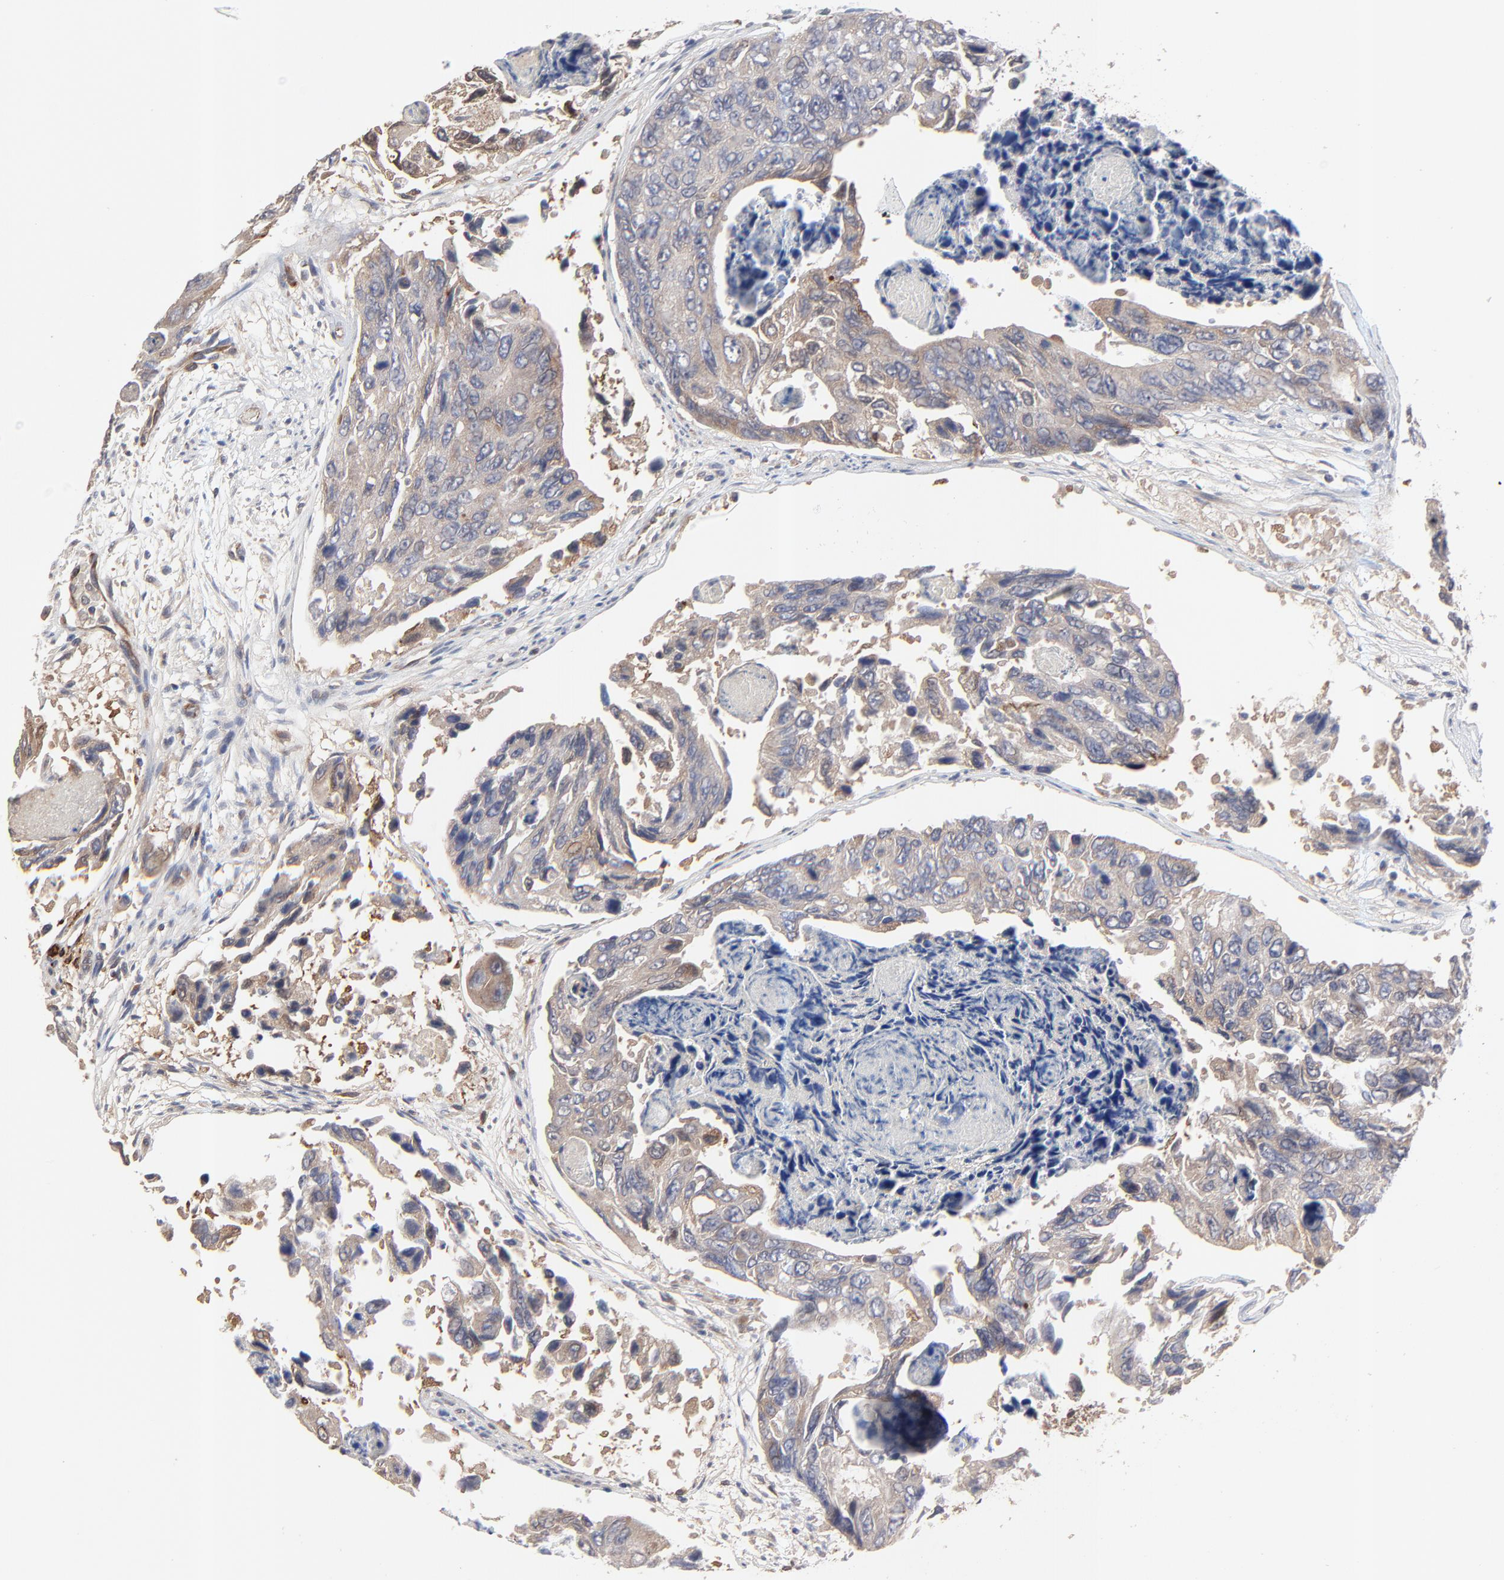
{"staining": {"intensity": "moderate", "quantity": ">75%", "location": "cytoplasmic/membranous"}, "tissue": "colorectal cancer", "cell_type": "Tumor cells", "image_type": "cancer", "snomed": [{"axis": "morphology", "description": "Adenocarcinoma, NOS"}, {"axis": "topography", "description": "Colon"}], "caption": "Moderate cytoplasmic/membranous positivity for a protein is present in about >75% of tumor cells of colorectal cancer using immunohistochemistry.", "gene": "RAB9A", "patient": {"sex": "female", "age": 86}}